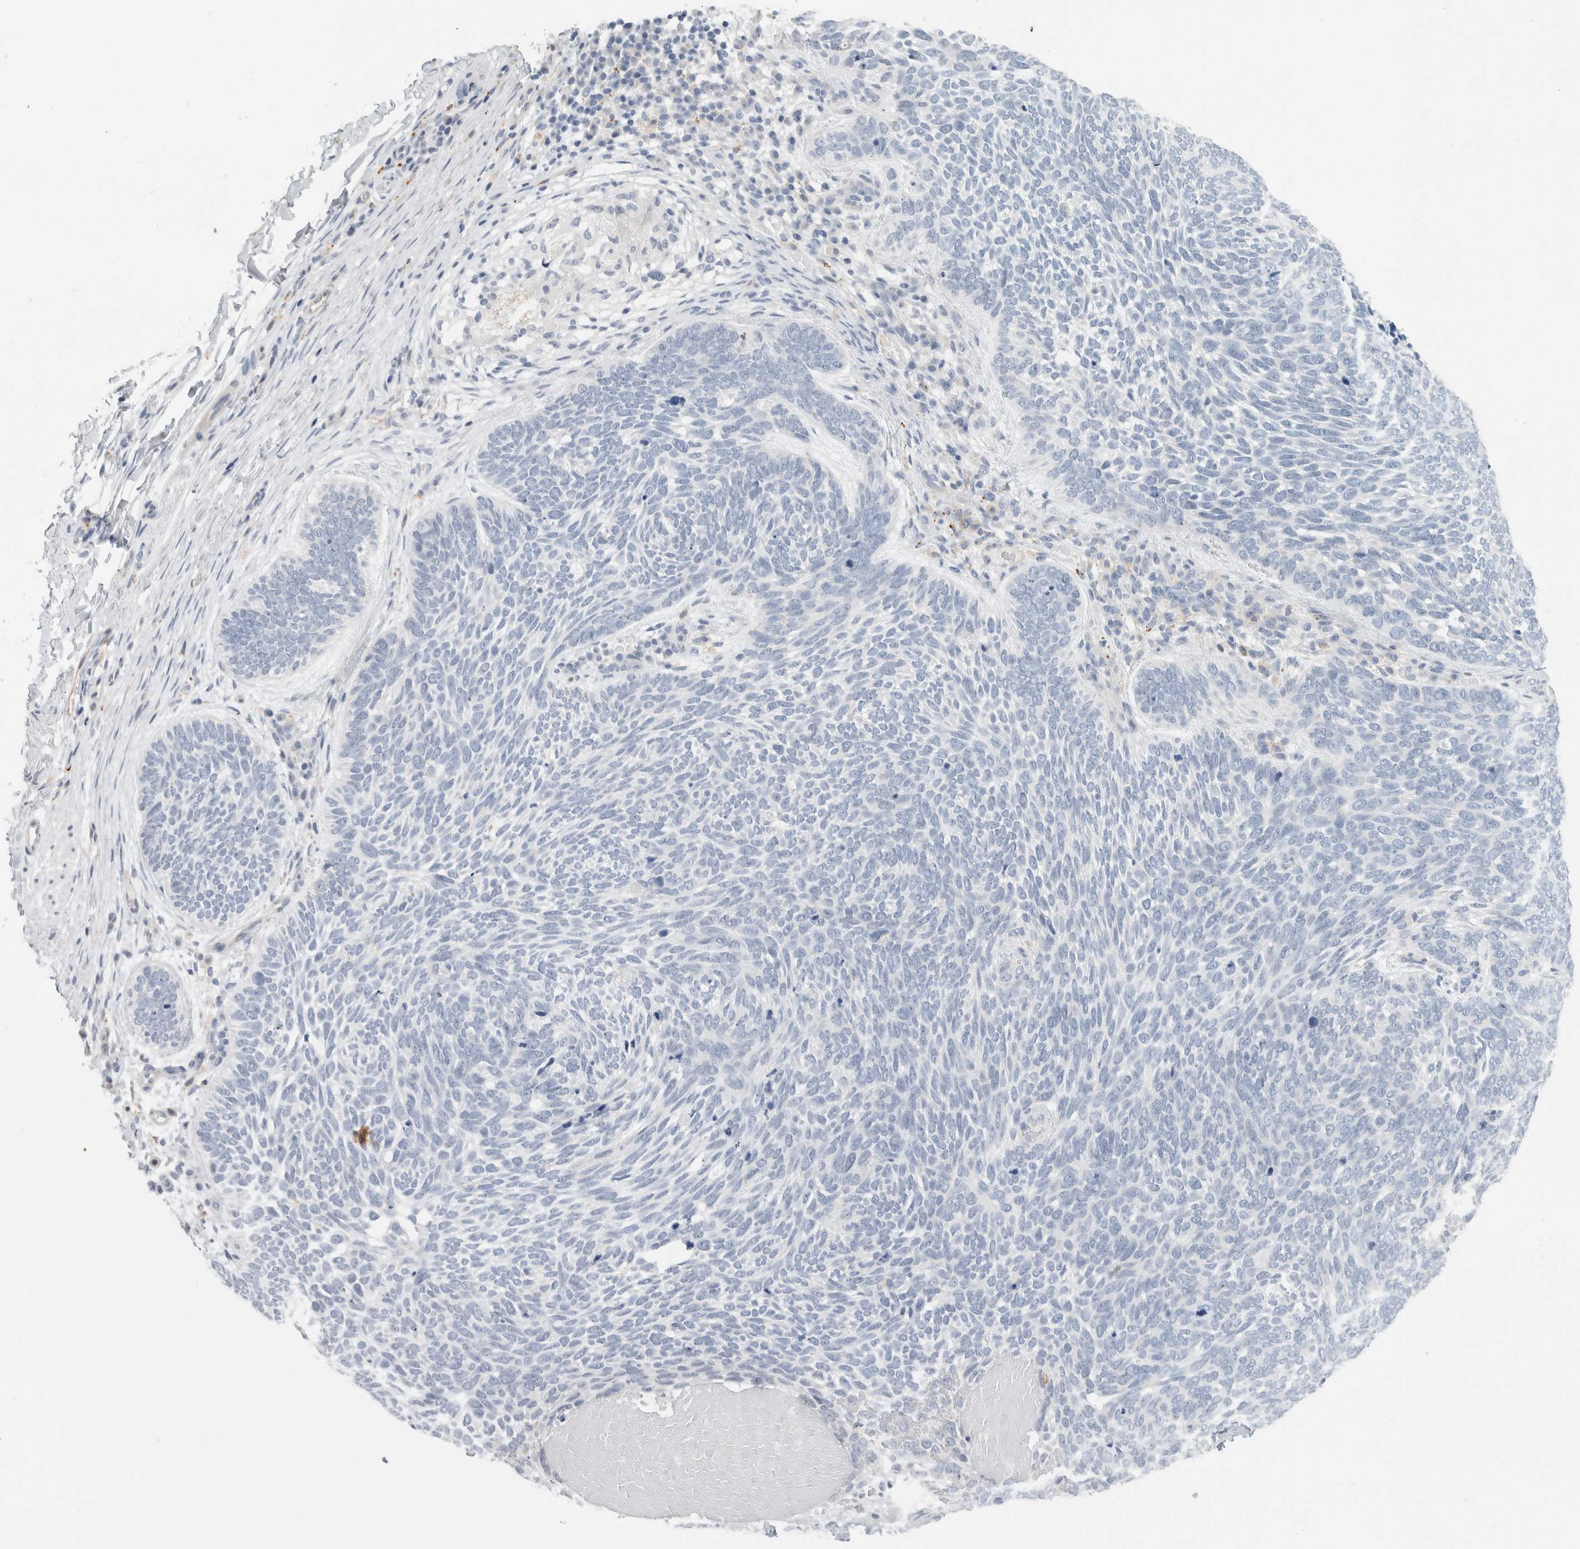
{"staining": {"intensity": "negative", "quantity": "none", "location": "none"}, "tissue": "skin cancer", "cell_type": "Tumor cells", "image_type": "cancer", "snomed": [{"axis": "morphology", "description": "Basal cell carcinoma"}, {"axis": "topography", "description": "Skin"}], "caption": "DAB immunohistochemical staining of skin cancer exhibits no significant expression in tumor cells.", "gene": "ANKMY1", "patient": {"sex": "female", "age": 85}}